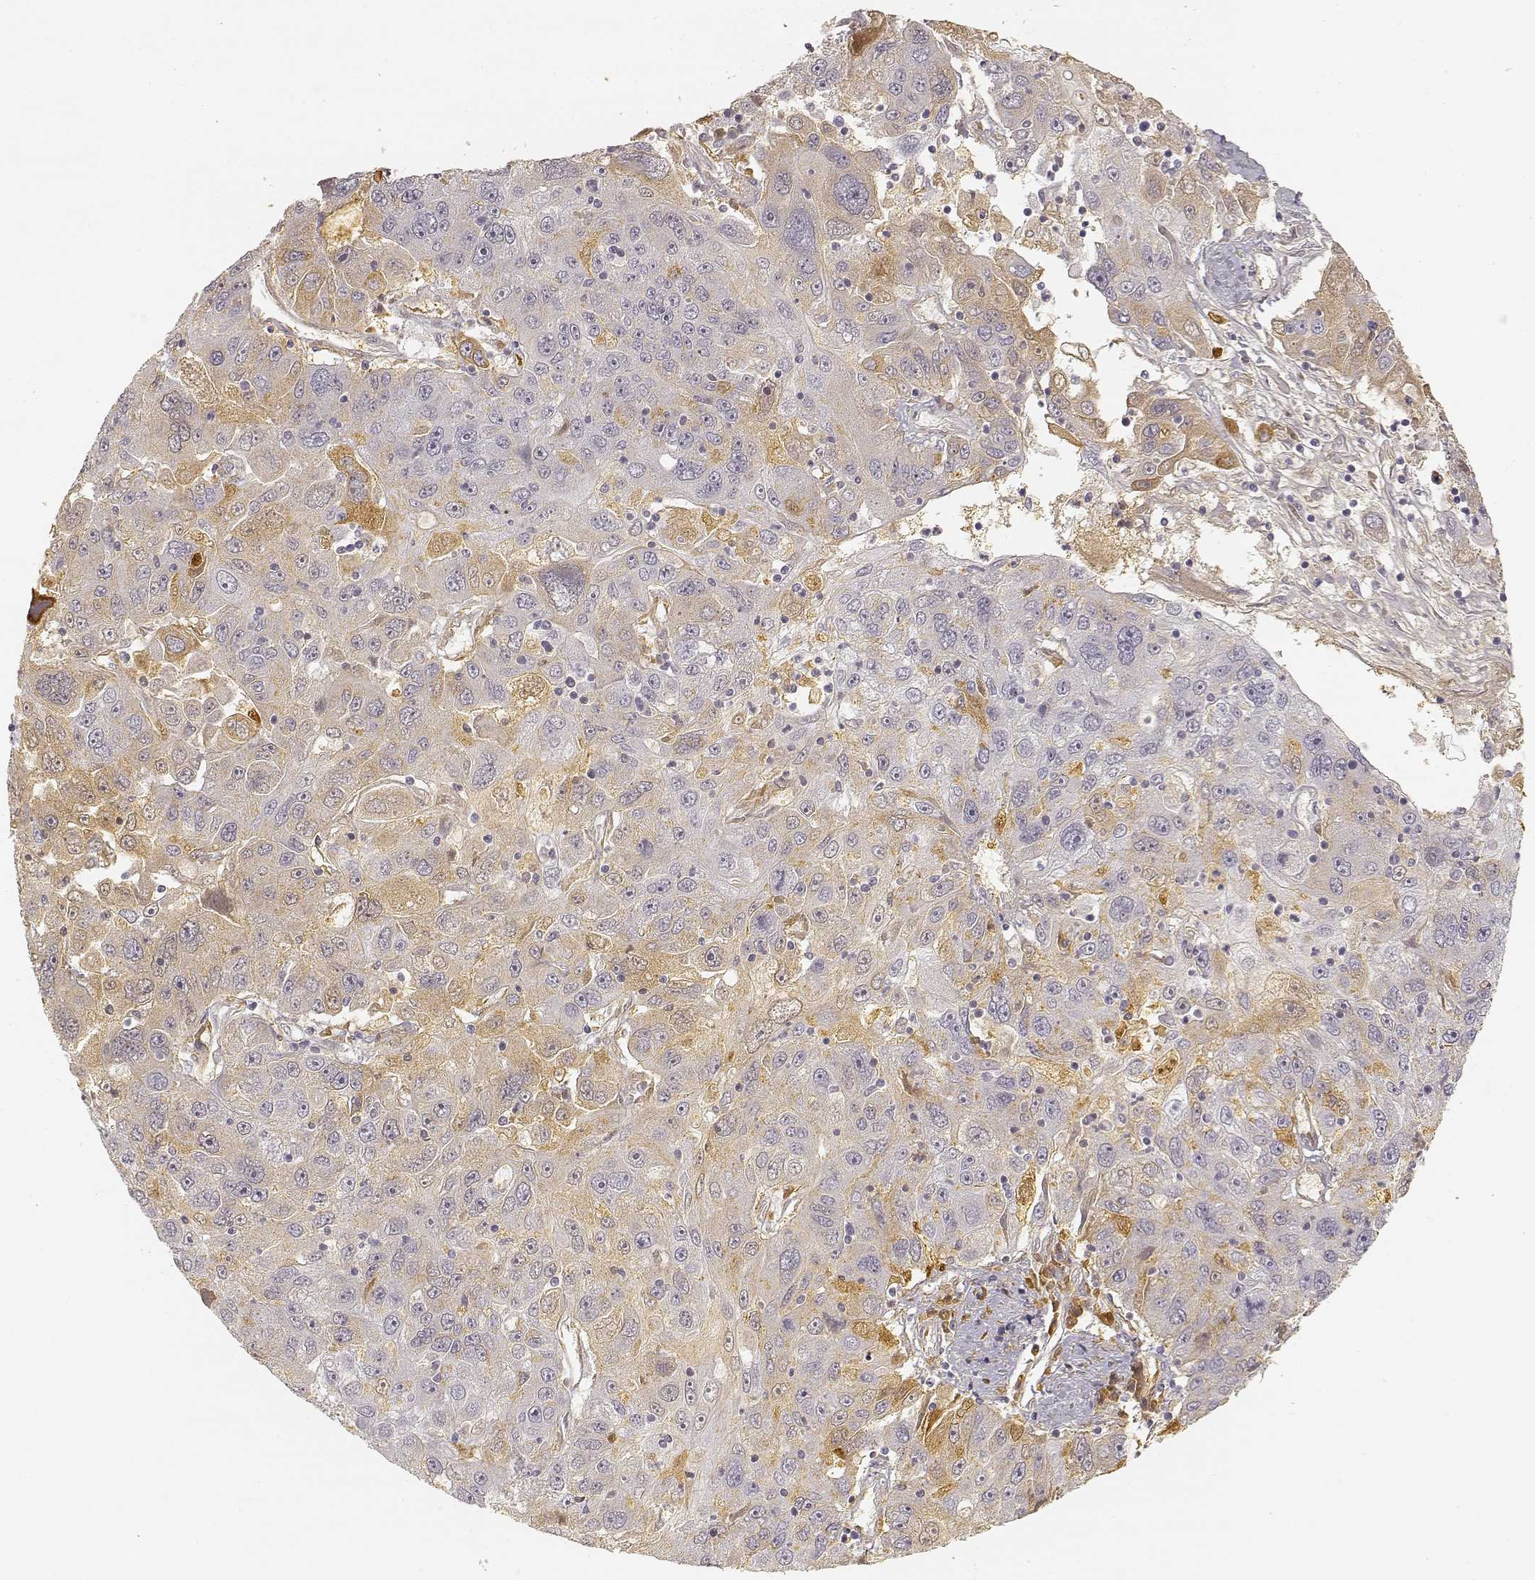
{"staining": {"intensity": "moderate", "quantity": "<25%", "location": "cytoplasmic/membranous"}, "tissue": "stomach cancer", "cell_type": "Tumor cells", "image_type": "cancer", "snomed": [{"axis": "morphology", "description": "Adenocarcinoma, NOS"}, {"axis": "topography", "description": "Stomach"}], "caption": "Immunohistochemical staining of human stomach adenocarcinoma displays low levels of moderate cytoplasmic/membranous positivity in approximately <25% of tumor cells.", "gene": "LAMC2", "patient": {"sex": "male", "age": 56}}